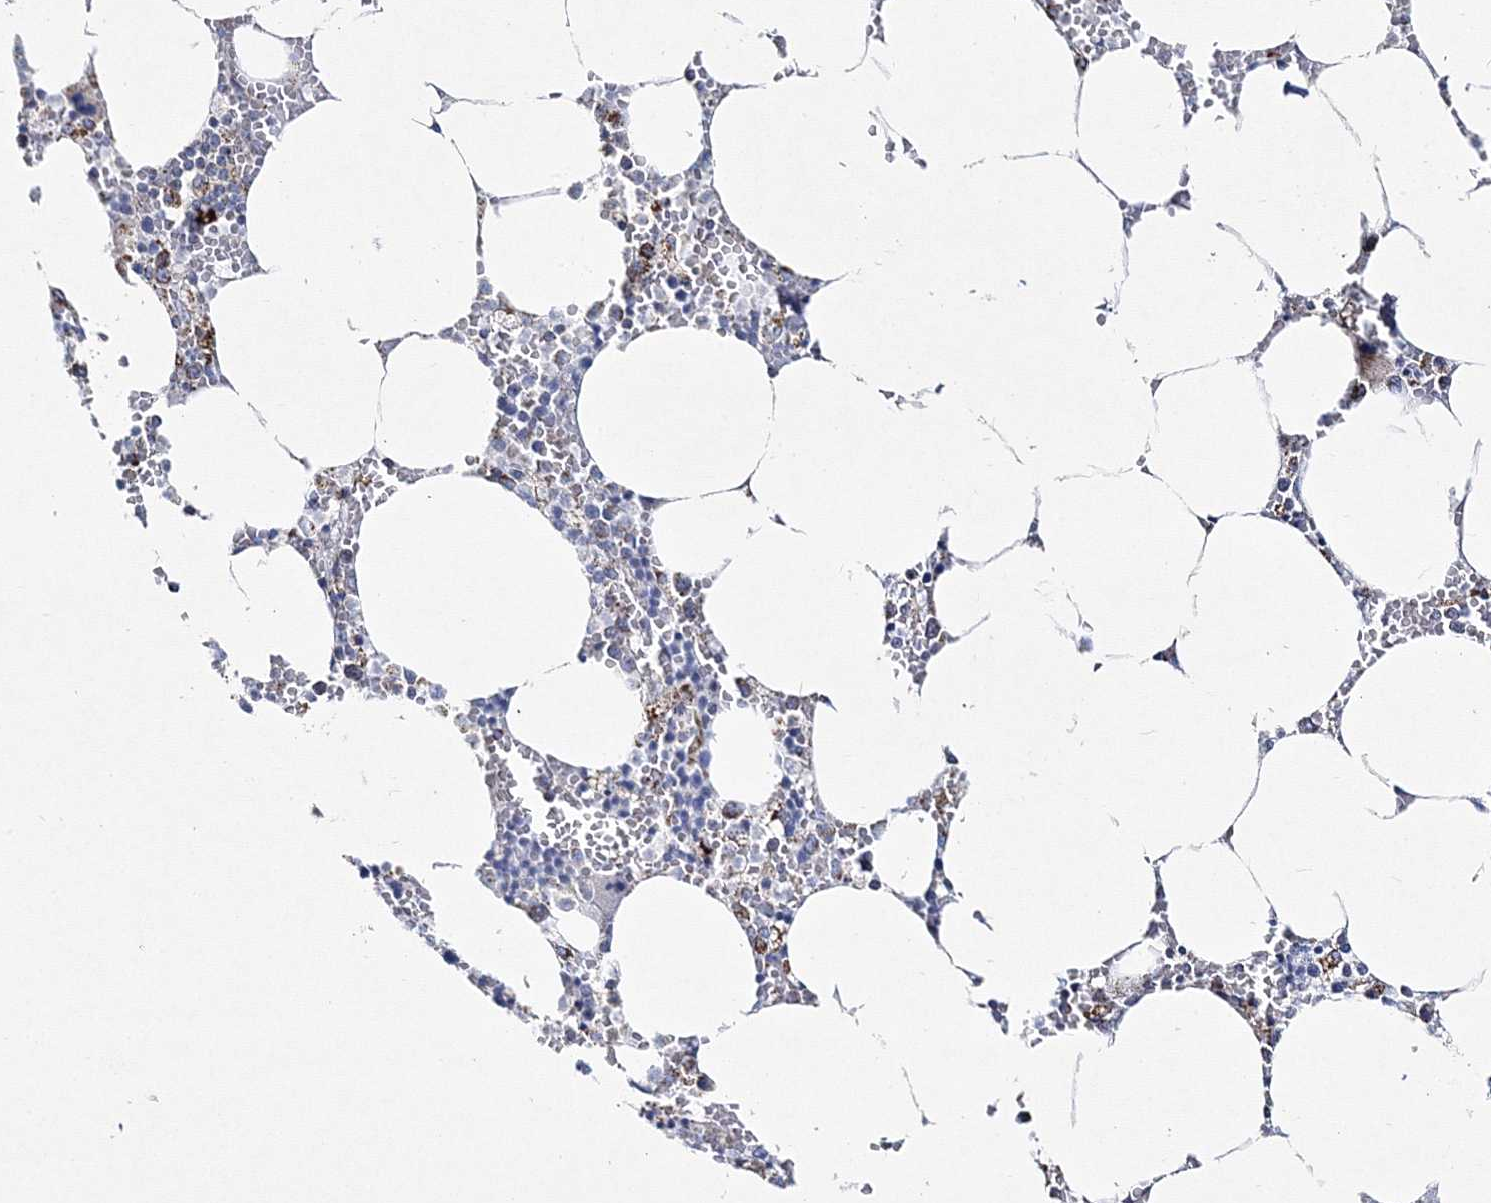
{"staining": {"intensity": "strong", "quantity": "<25%", "location": "cytoplasmic/membranous"}, "tissue": "bone marrow", "cell_type": "Hematopoietic cells", "image_type": "normal", "snomed": [{"axis": "morphology", "description": "Normal tissue, NOS"}, {"axis": "topography", "description": "Bone marrow"}], "caption": "Immunohistochemical staining of benign human bone marrow reveals strong cytoplasmic/membranous protein staining in approximately <25% of hematopoietic cells. Immunohistochemistry (ihc) stains the protein of interest in brown and the nuclei are stained blue.", "gene": "HIBCH", "patient": {"sex": "male", "age": 70}}